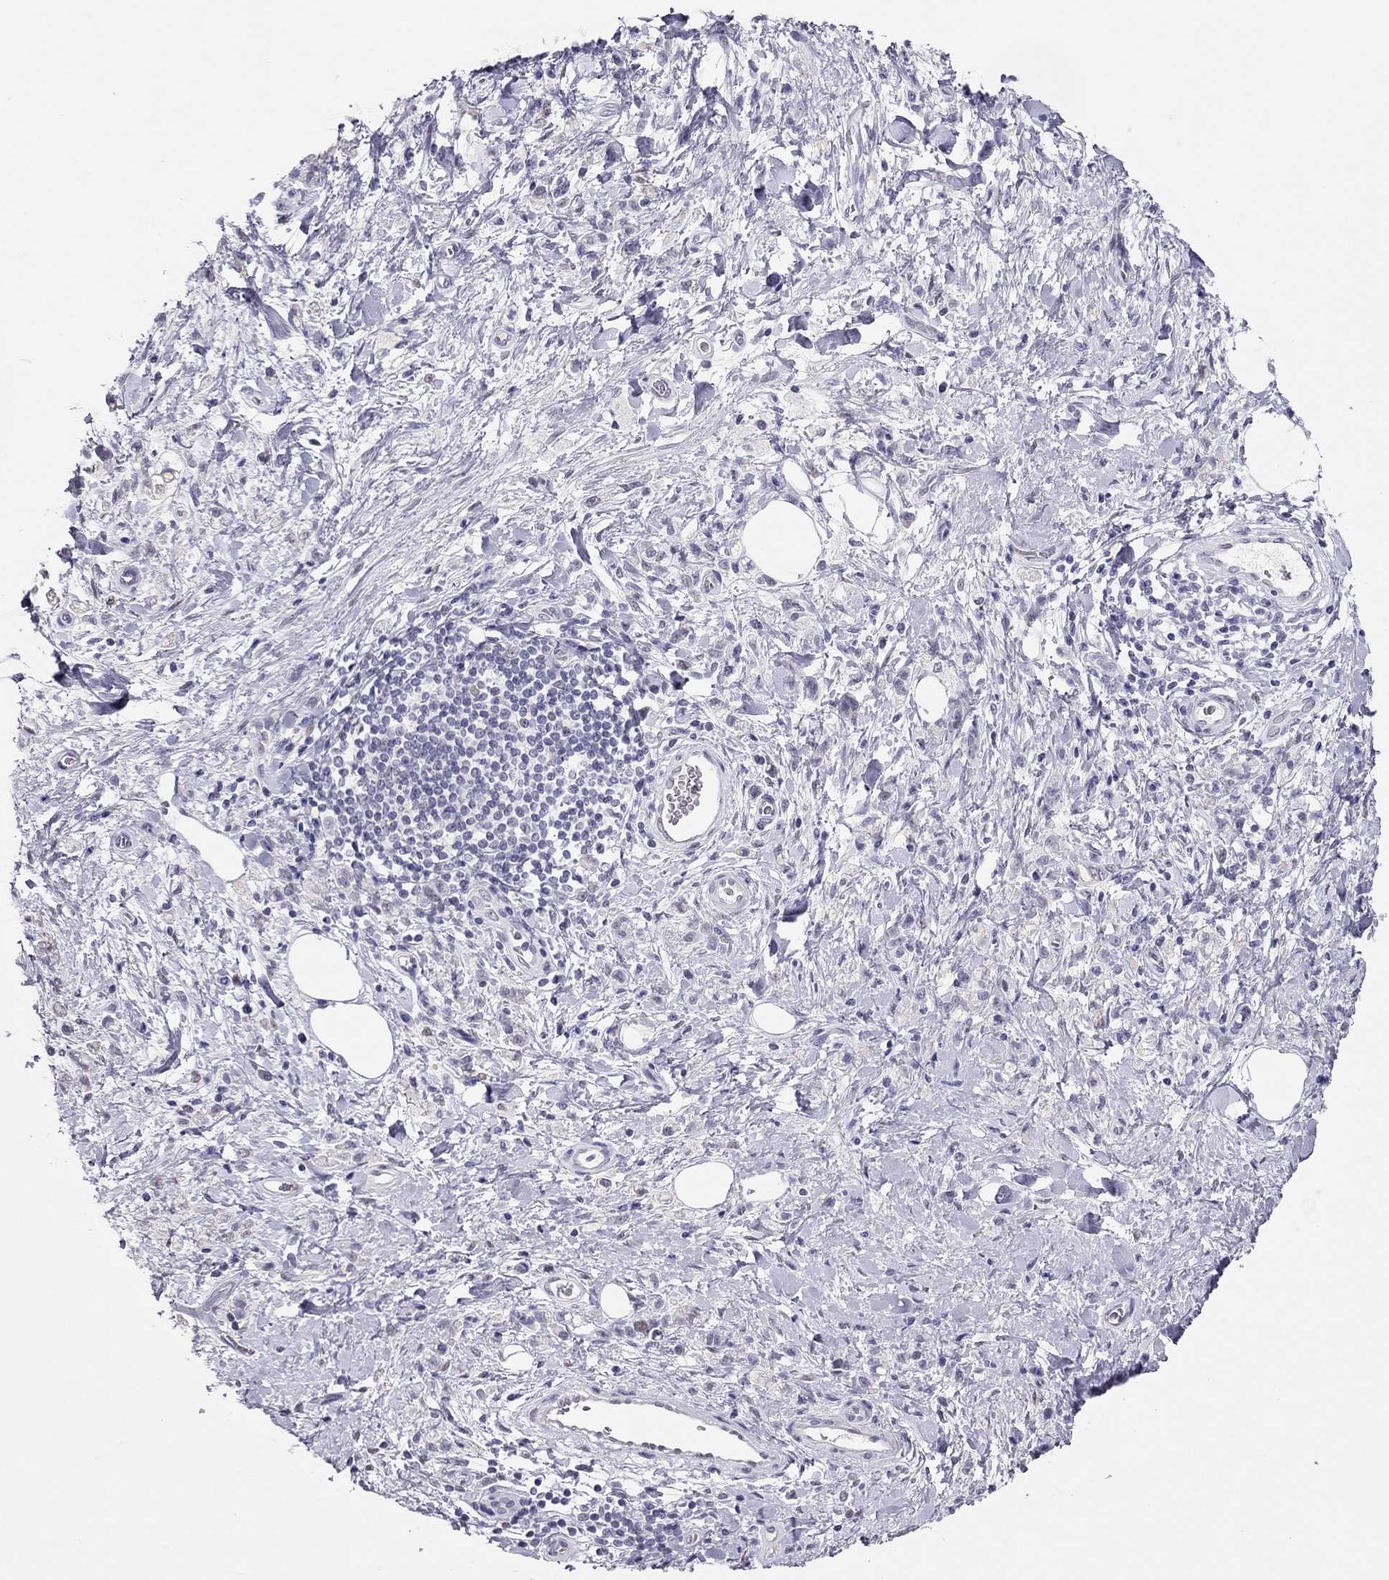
{"staining": {"intensity": "negative", "quantity": "none", "location": "none"}, "tissue": "stomach cancer", "cell_type": "Tumor cells", "image_type": "cancer", "snomed": [{"axis": "morphology", "description": "Adenocarcinoma, NOS"}, {"axis": "topography", "description": "Stomach"}], "caption": "This is an immunohistochemistry image of stomach adenocarcinoma. There is no expression in tumor cells.", "gene": "PHOX2A", "patient": {"sex": "male", "age": 77}}